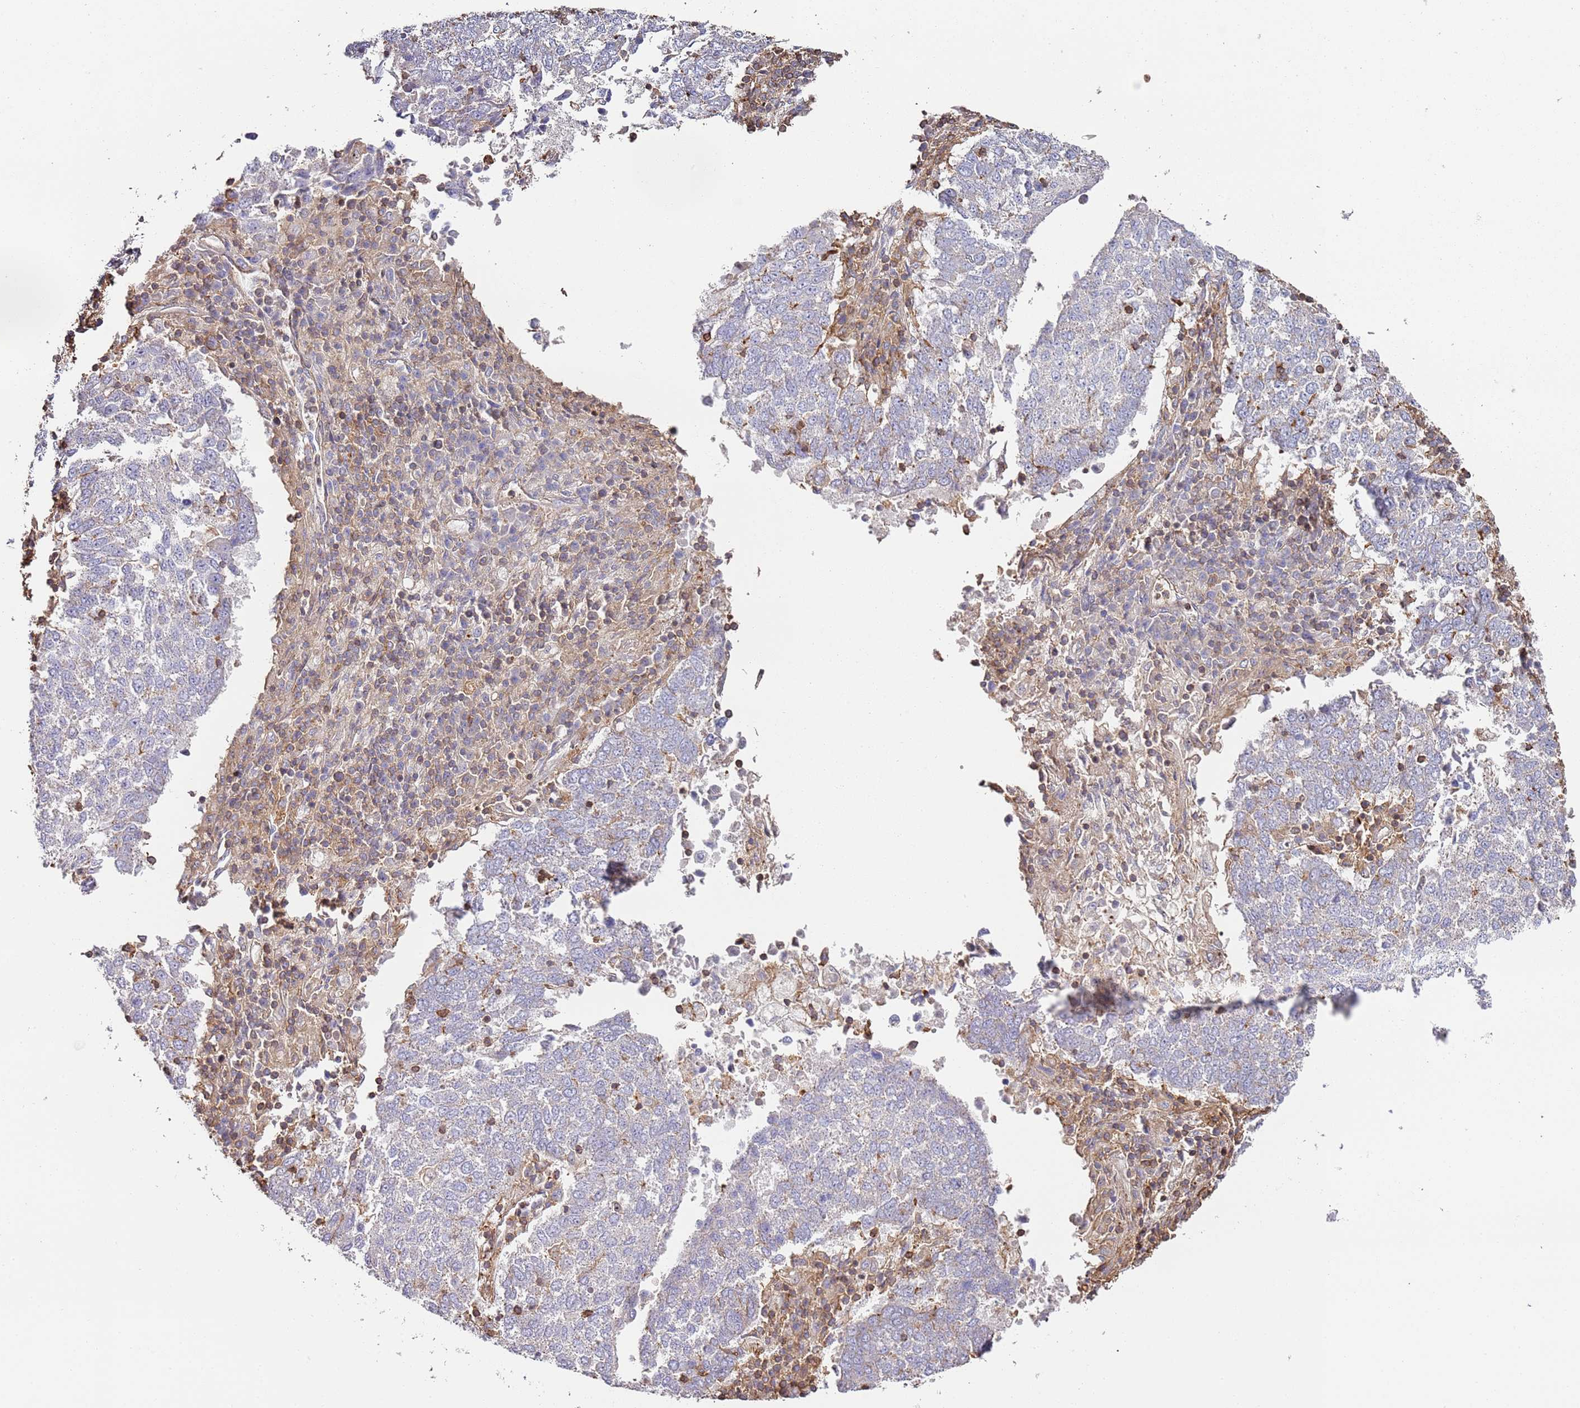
{"staining": {"intensity": "negative", "quantity": "none", "location": "none"}, "tissue": "lung cancer", "cell_type": "Tumor cells", "image_type": "cancer", "snomed": [{"axis": "morphology", "description": "Squamous cell carcinoma, NOS"}, {"axis": "topography", "description": "Lung"}], "caption": "Human lung cancer stained for a protein using IHC shows no expression in tumor cells.", "gene": "CYP2U1", "patient": {"sex": "male", "age": 73}}